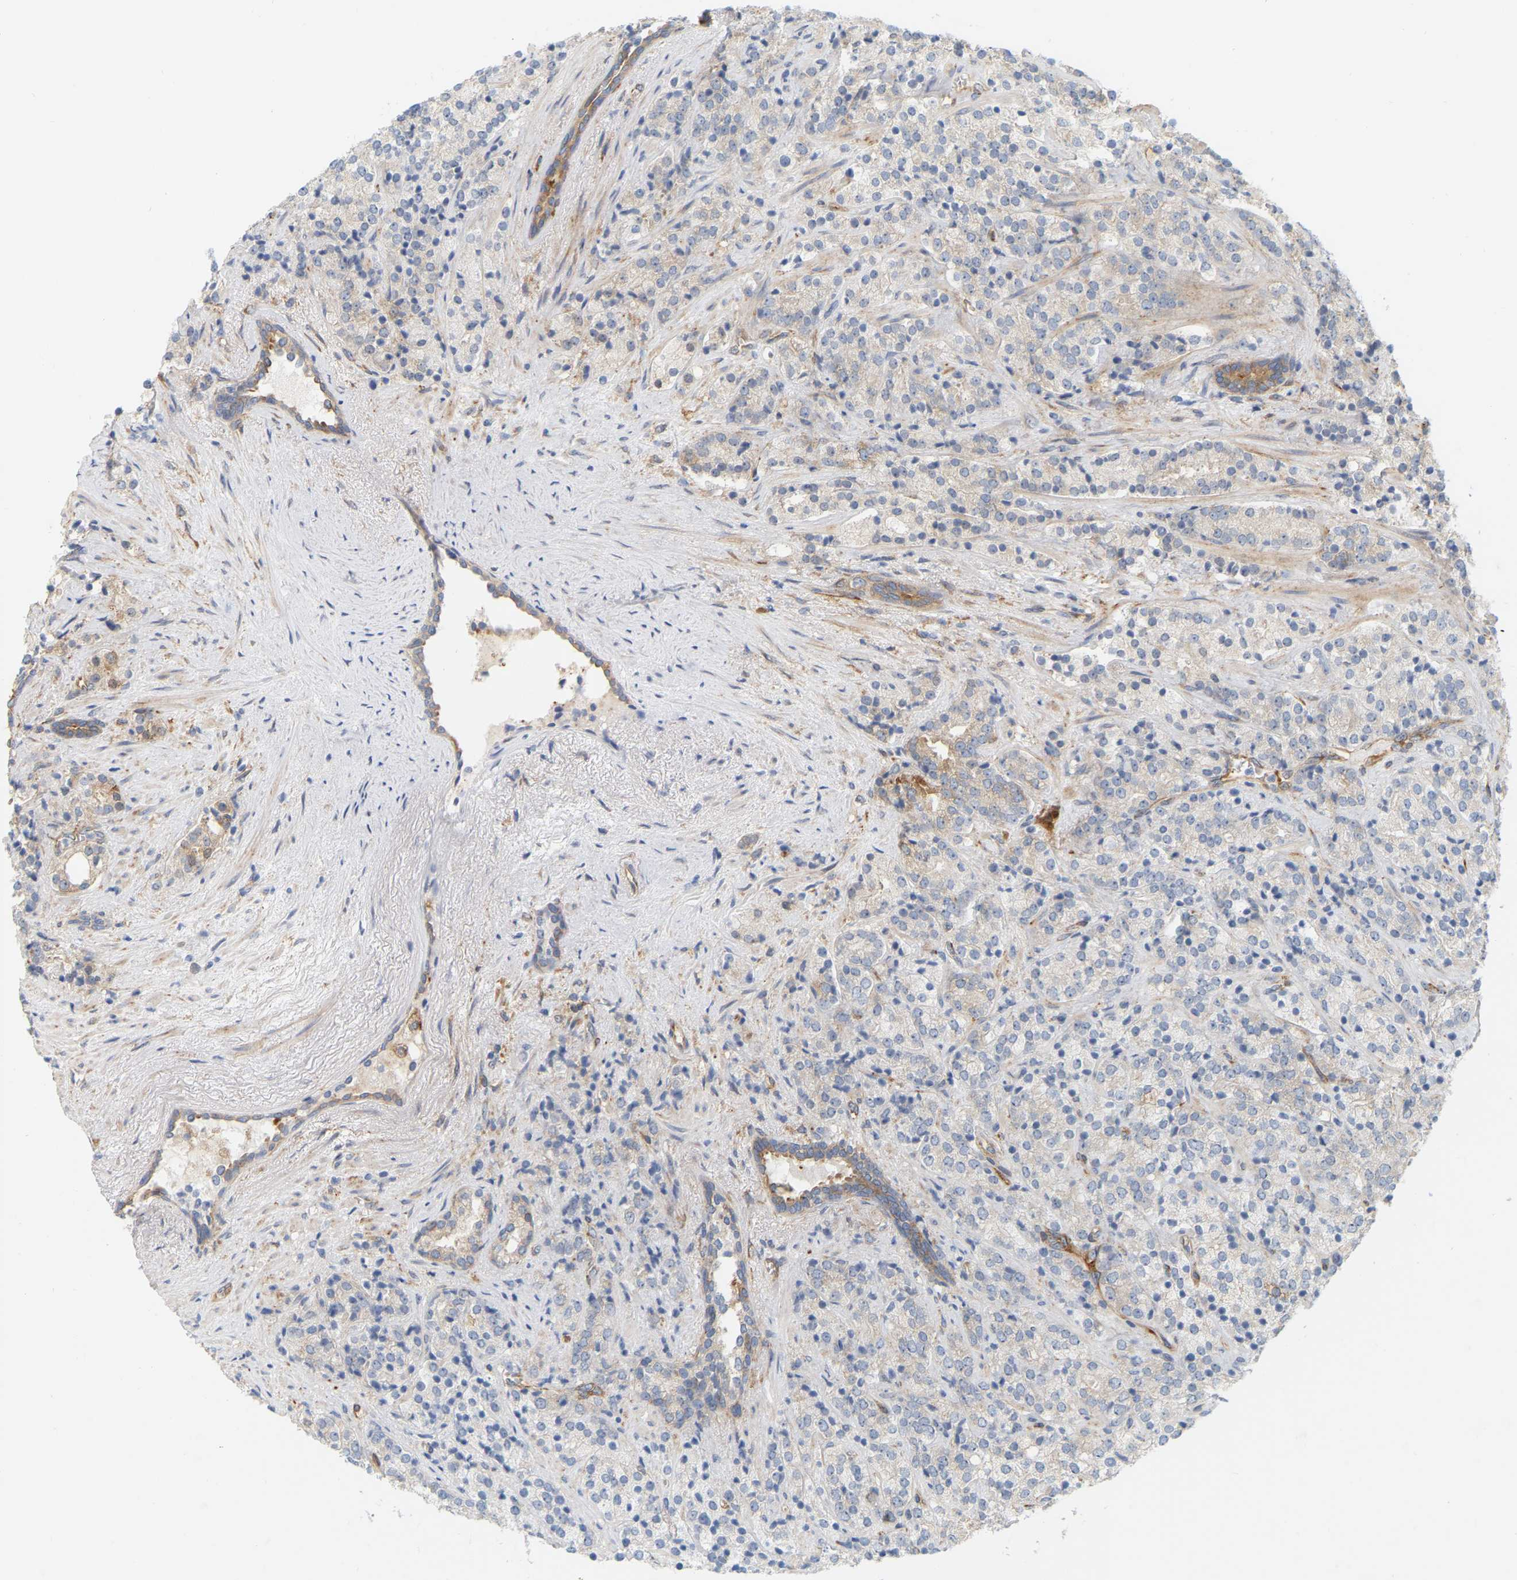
{"staining": {"intensity": "strong", "quantity": "<25%", "location": "cytoplasmic/membranous"}, "tissue": "prostate cancer", "cell_type": "Tumor cells", "image_type": "cancer", "snomed": [{"axis": "morphology", "description": "Adenocarcinoma, High grade"}, {"axis": "topography", "description": "Prostate"}], "caption": "Protein staining shows strong cytoplasmic/membranous positivity in about <25% of tumor cells in prostate high-grade adenocarcinoma.", "gene": "RAPH1", "patient": {"sex": "male", "age": 71}}